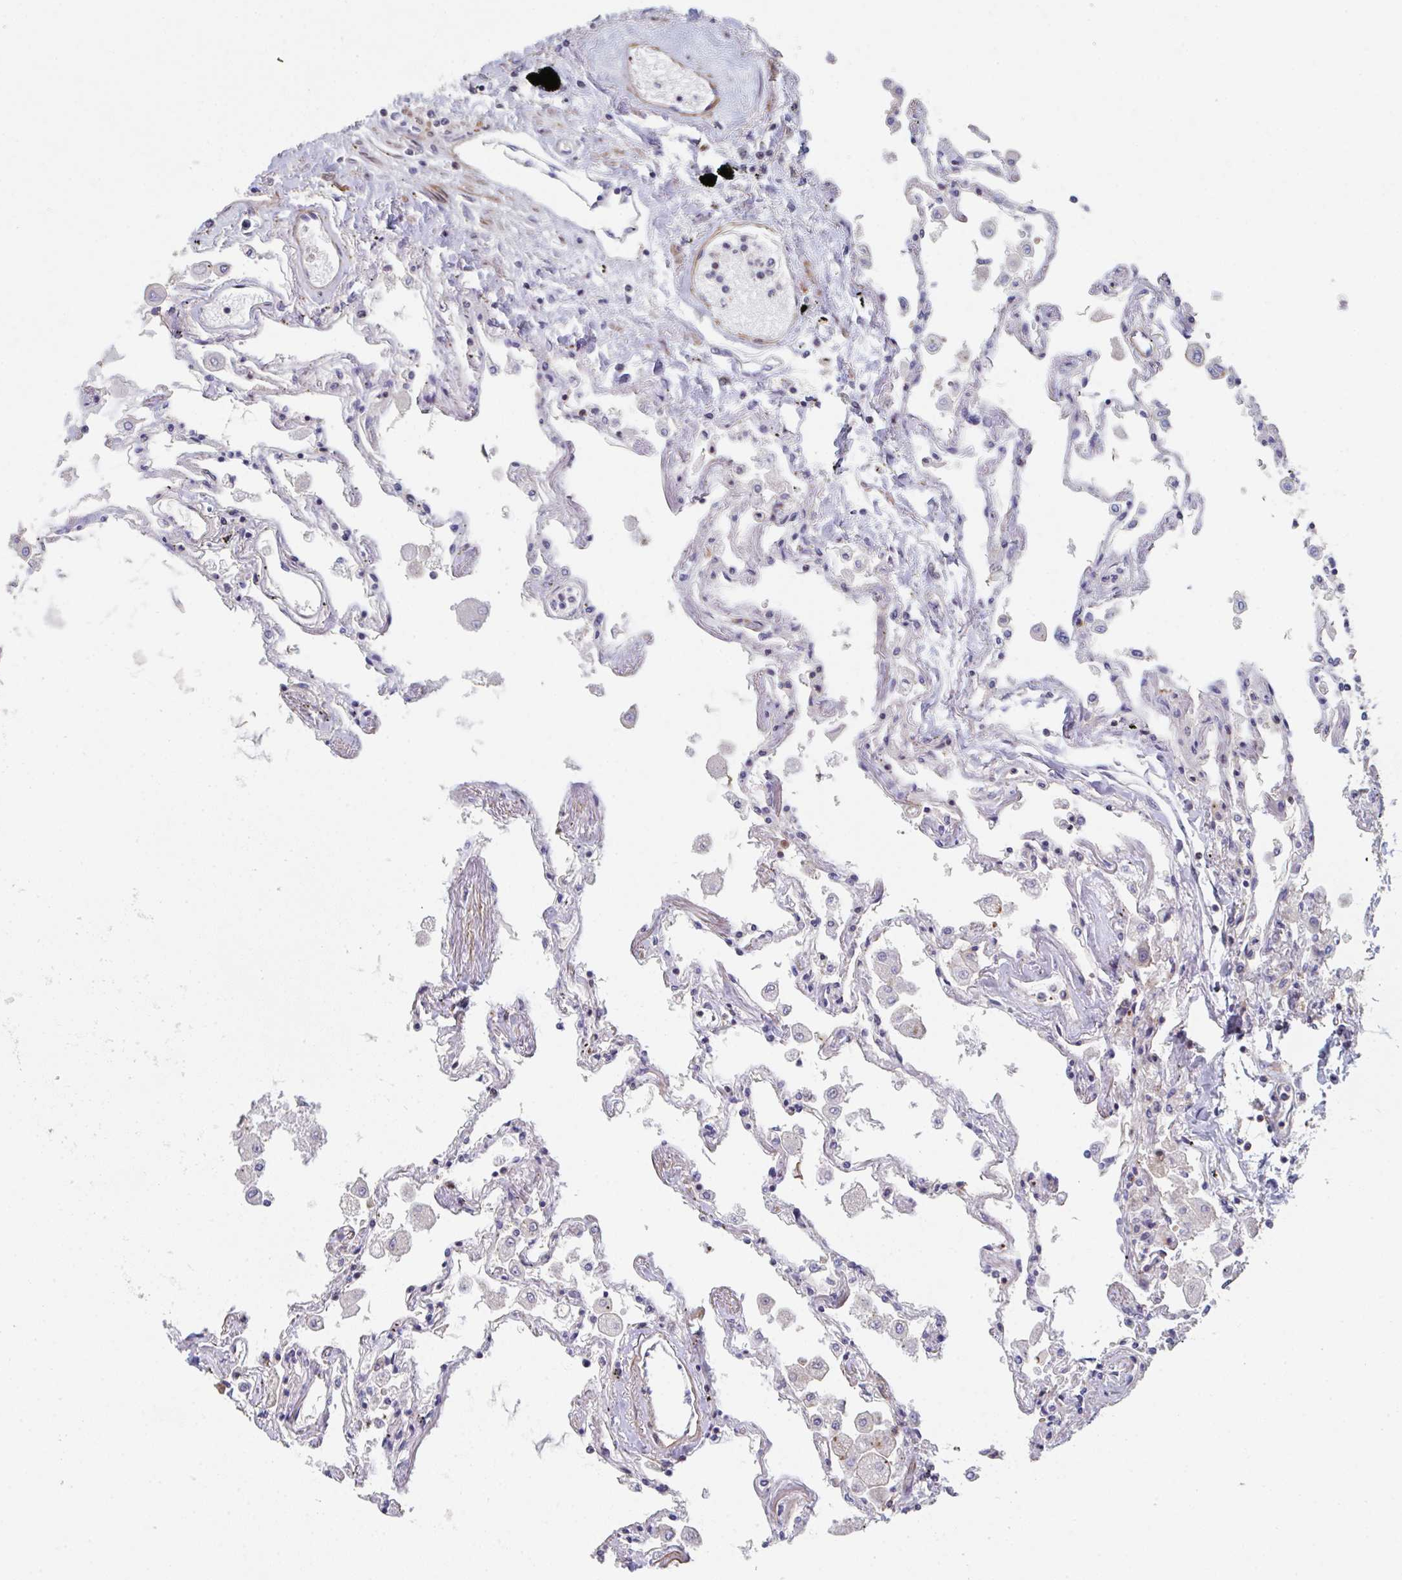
{"staining": {"intensity": "negative", "quantity": "none", "location": "none"}, "tissue": "lung", "cell_type": "Alveolar cells", "image_type": "normal", "snomed": [{"axis": "morphology", "description": "Normal tissue, NOS"}, {"axis": "morphology", "description": "Adenocarcinoma, NOS"}, {"axis": "topography", "description": "Cartilage tissue"}, {"axis": "topography", "description": "Lung"}], "caption": "Micrograph shows no significant protein expression in alveolar cells of benign lung. (Immunohistochemistry, brightfield microscopy, high magnification).", "gene": "FZD2", "patient": {"sex": "female", "age": 67}}